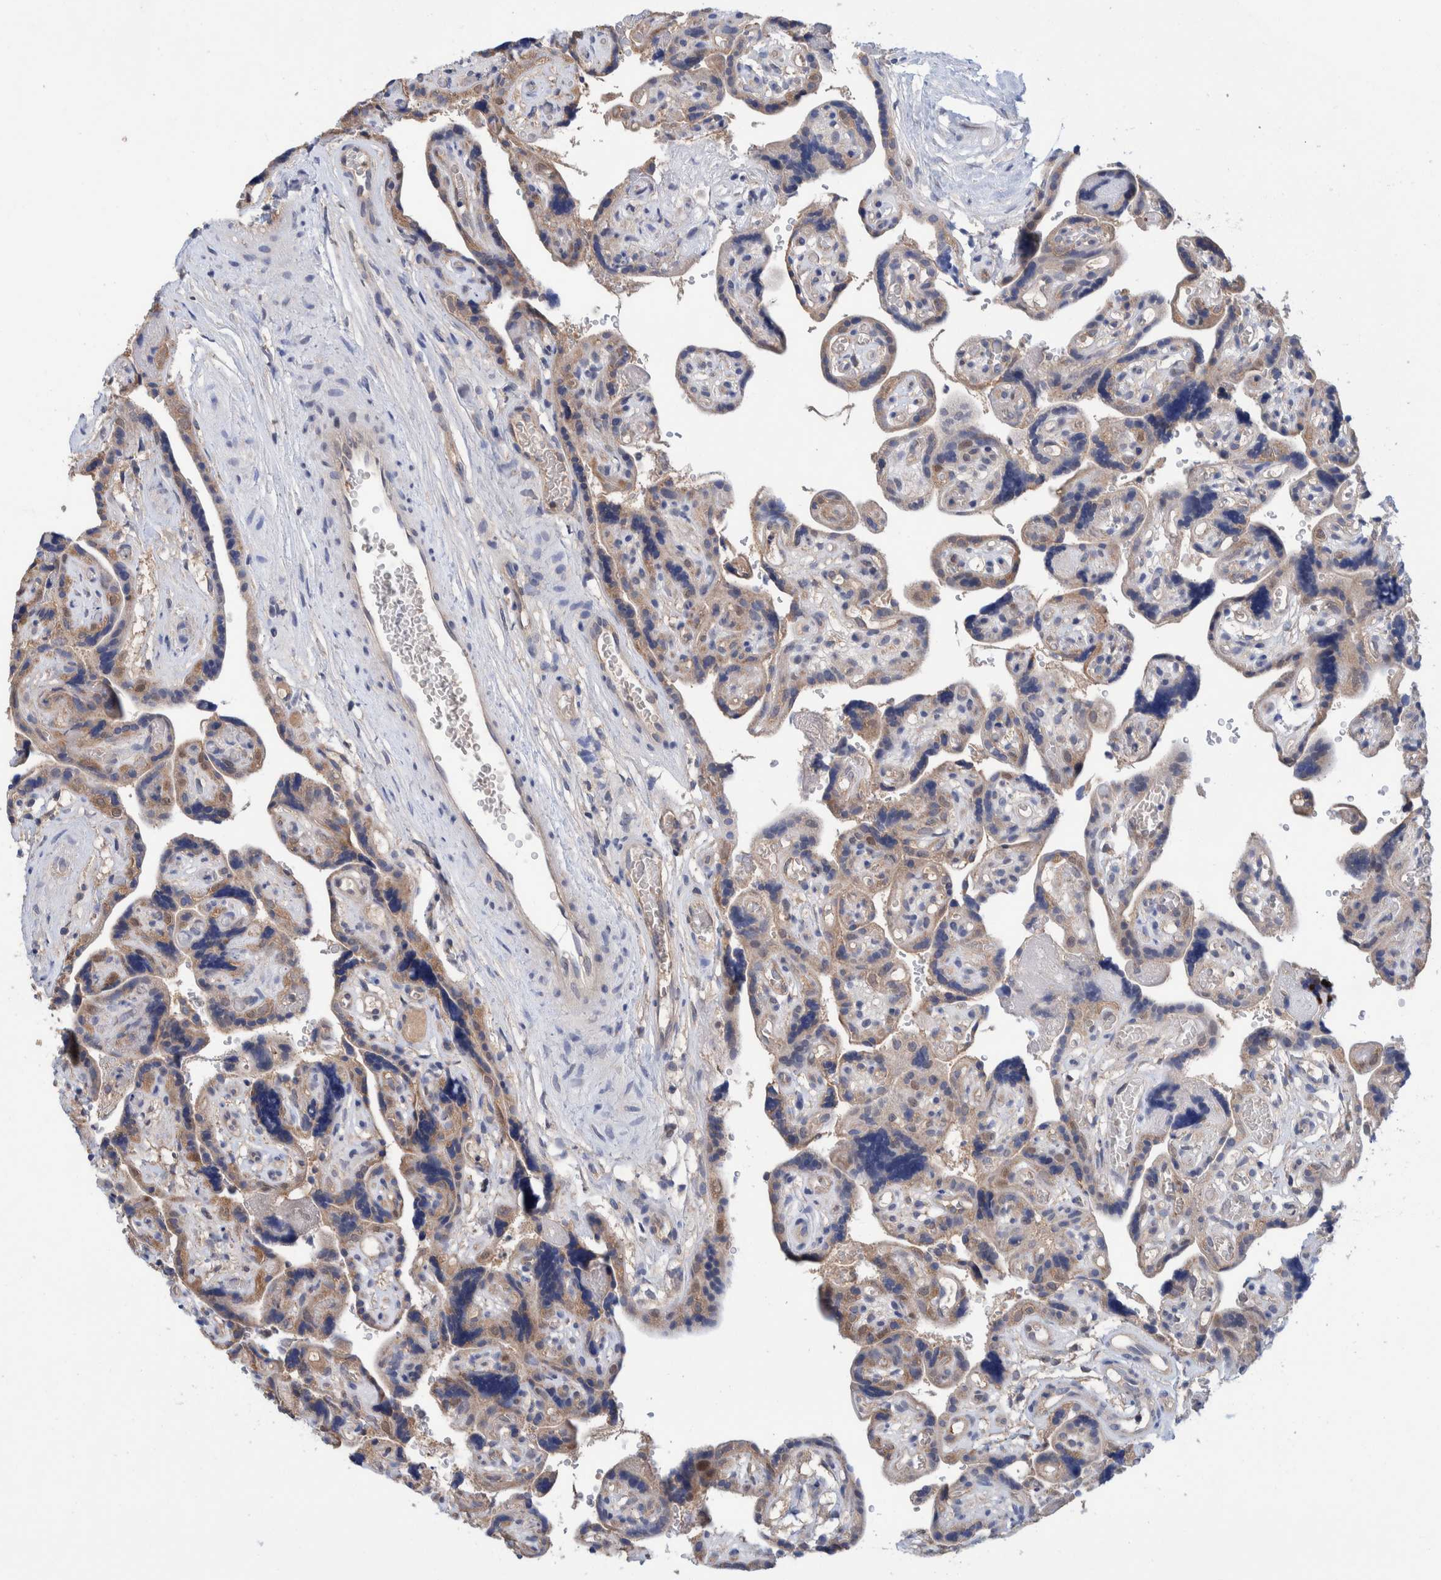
{"staining": {"intensity": "weak", "quantity": "<25%", "location": "cytoplasmic/membranous"}, "tissue": "placenta", "cell_type": "Decidual cells", "image_type": "normal", "snomed": [{"axis": "morphology", "description": "Normal tissue, NOS"}, {"axis": "topography", "description": "Placenta"}], "caption": "An image of placenta stained for a protein reveals no brown staining in decidual cells.", "gene": "PFAS", "patient": {"sex": "female", "age": 30}}